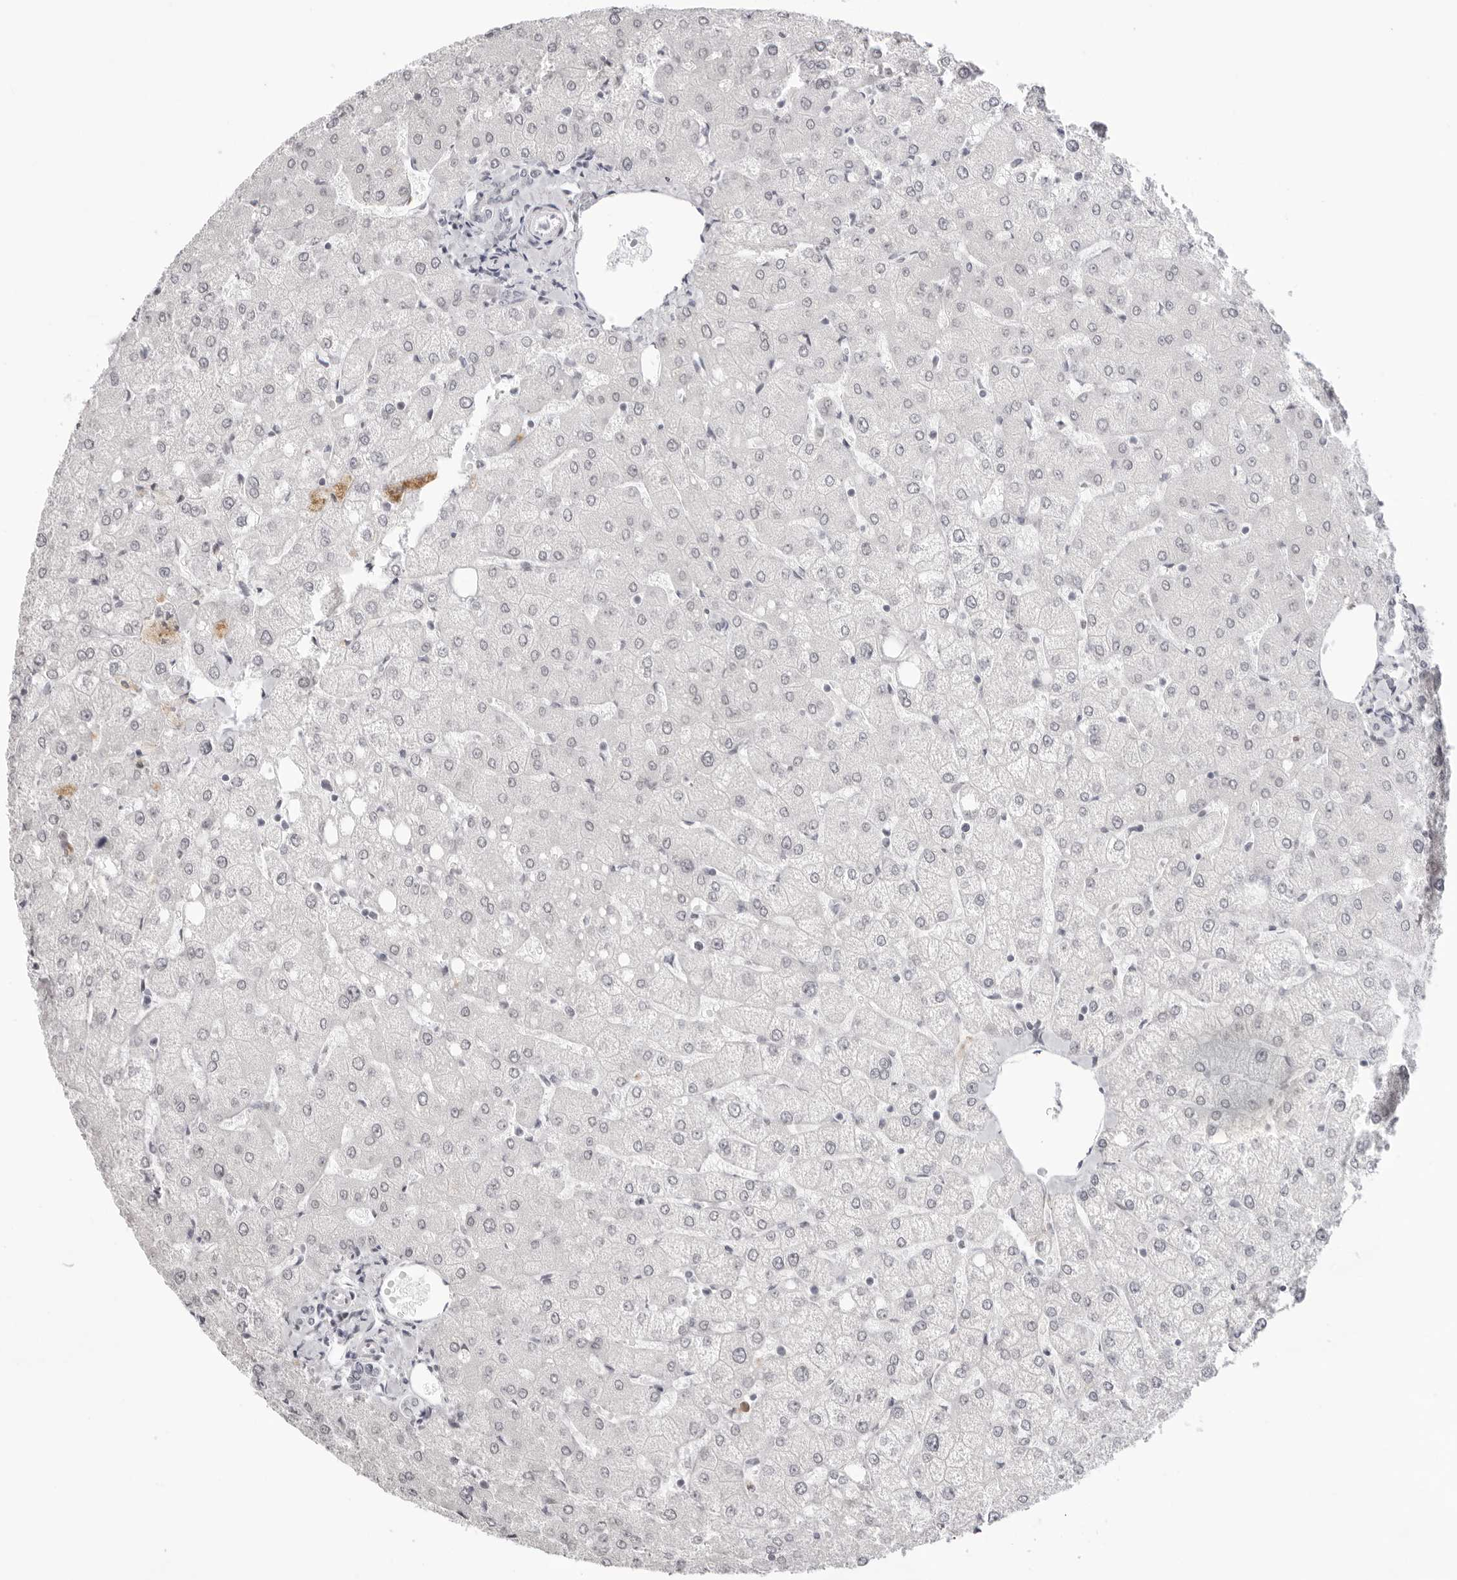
{"staining": {"intensity": "negative", "quantity": "none", "location": "none"}, "tissue": "liver", "cell_type": "Cholangiocytes", "image_type": "normal", "snomed": [{"axis": "morphology", "description": "Normal tissue, NOS"}, {"axis": "topography", "description": "Liver"}], "caption": "Immunohistochemistry (IHC) micrograph of unremarkable liver: human liver stained with DAB shows no significant protein expression in cholangiocytes. (Stains: DAB immunohistochemistry with hematoxylin counter stain, Microscopy: brightfield microscopy at high magnification).", "gene": "NTPCR", "patient": {"sex": "female", "age": 54}}